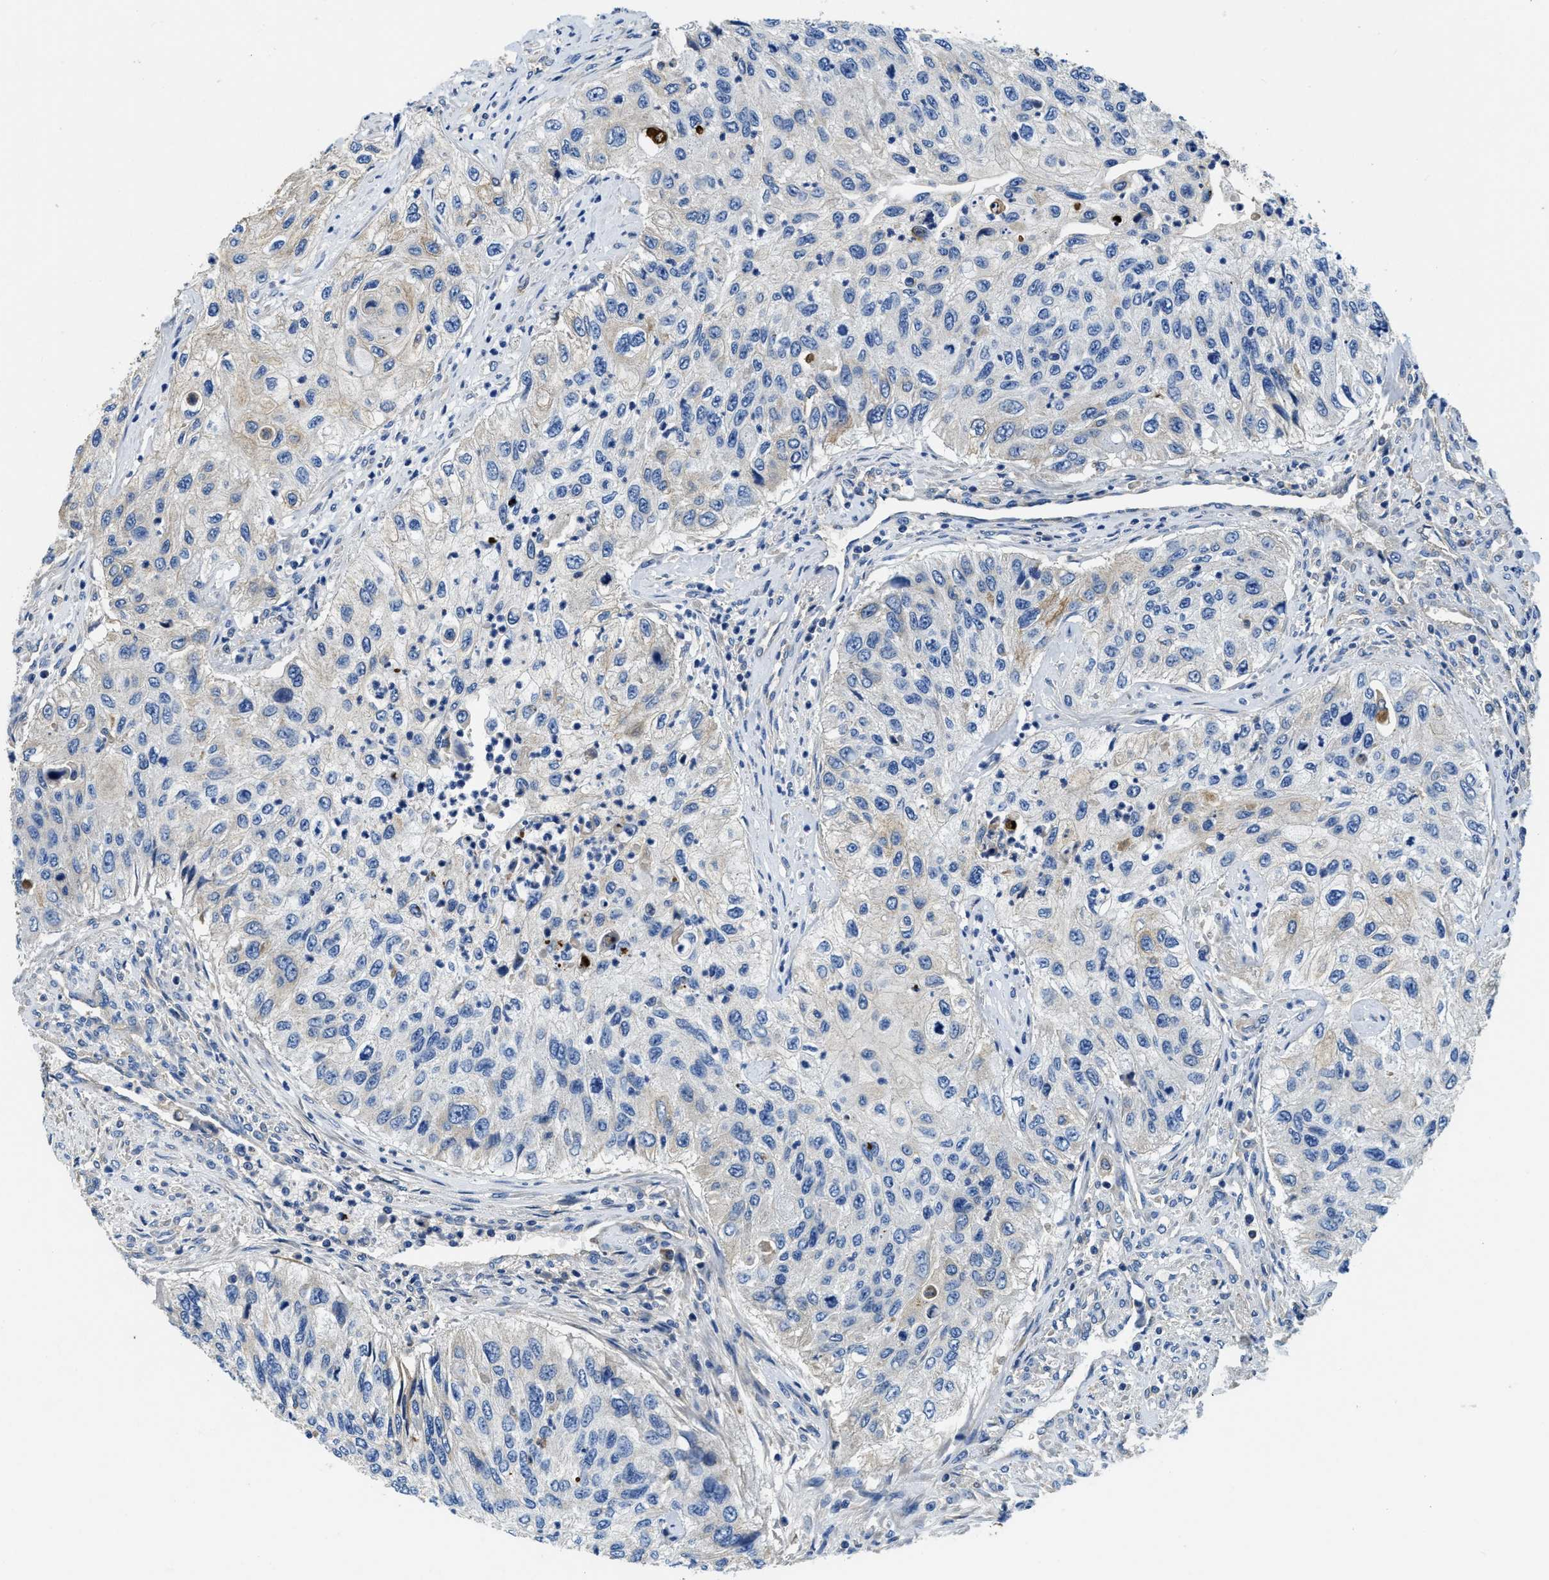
{"staining": {"intensity": "negative", "quantity": "none", "location": "none"}, "tissue": "urothelial cancer", "cell_type": "Tumor cells", "image_type": "cancer", "snomed": [{"axis": "morphology", "description": "Urothelial carcinoma, High grade"}, {"axis": "topography", "description": "Urinary bladder"}], "caption": "High magnification brightfield microscopy of urothelial cancer stained with DAB (brown) and counterstained with hematoxylin (blue): tumor cells show no significant positivity.", "gene": "STAT2", "patient": {"sex": "female", "age": 60}}